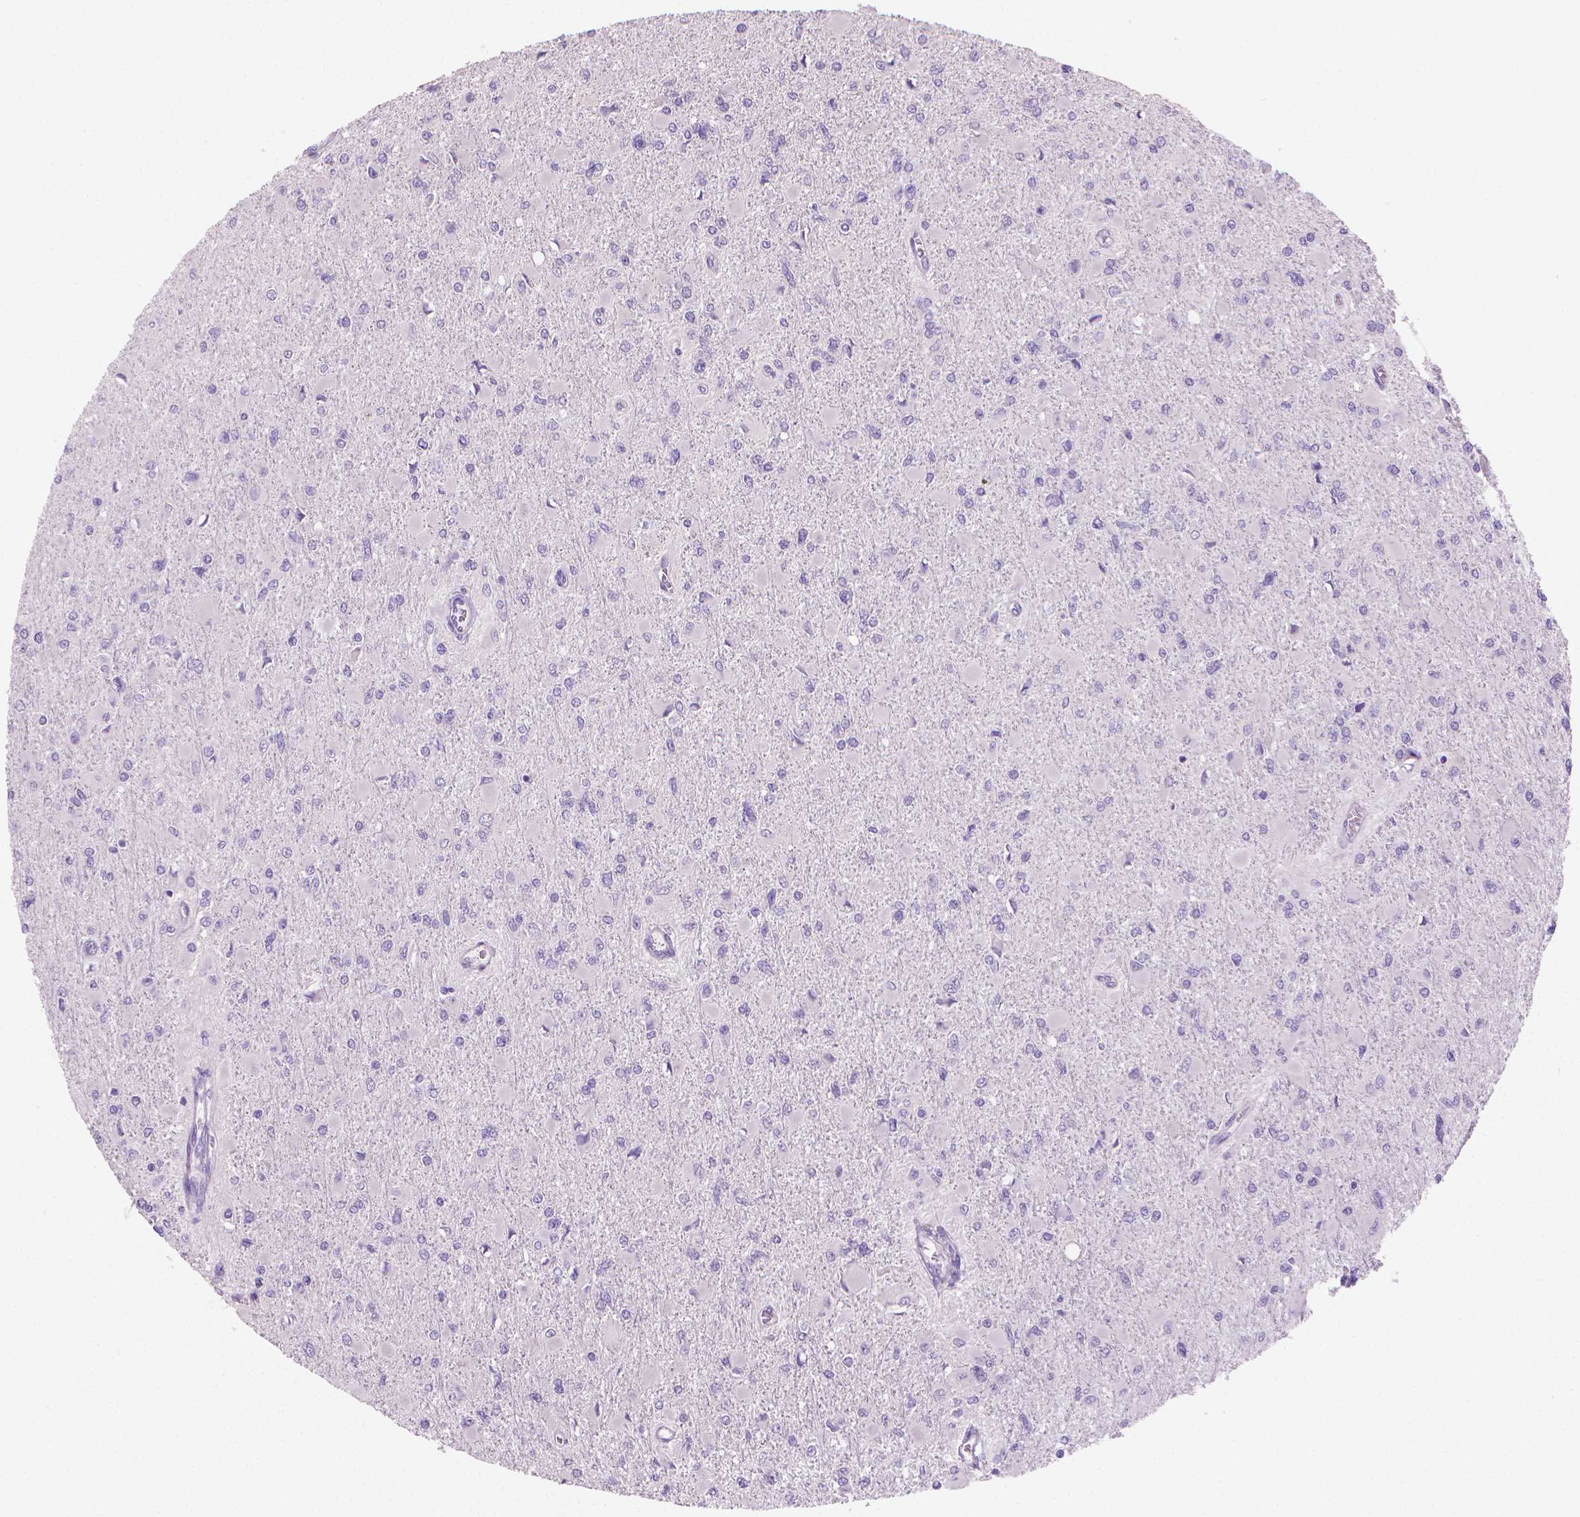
{"staining": {"intensity": "negative", "quantity": "none", "location": "none"}, "tissue": "glioma", "cell_type": "Tumor cells", "image_type": "cancer", "snomed": [{"axis": "morphology", "description": "Glioma, malignant, High grade"}, {"axis": "topography", "description": "Cerebral cortex"}], "caption": "An IHC micrograph of glioma is shown. There is no staining in tumor cells of glioma.", "gene": "GSDMA", "patient": {"sex": "female", "age": 36}}